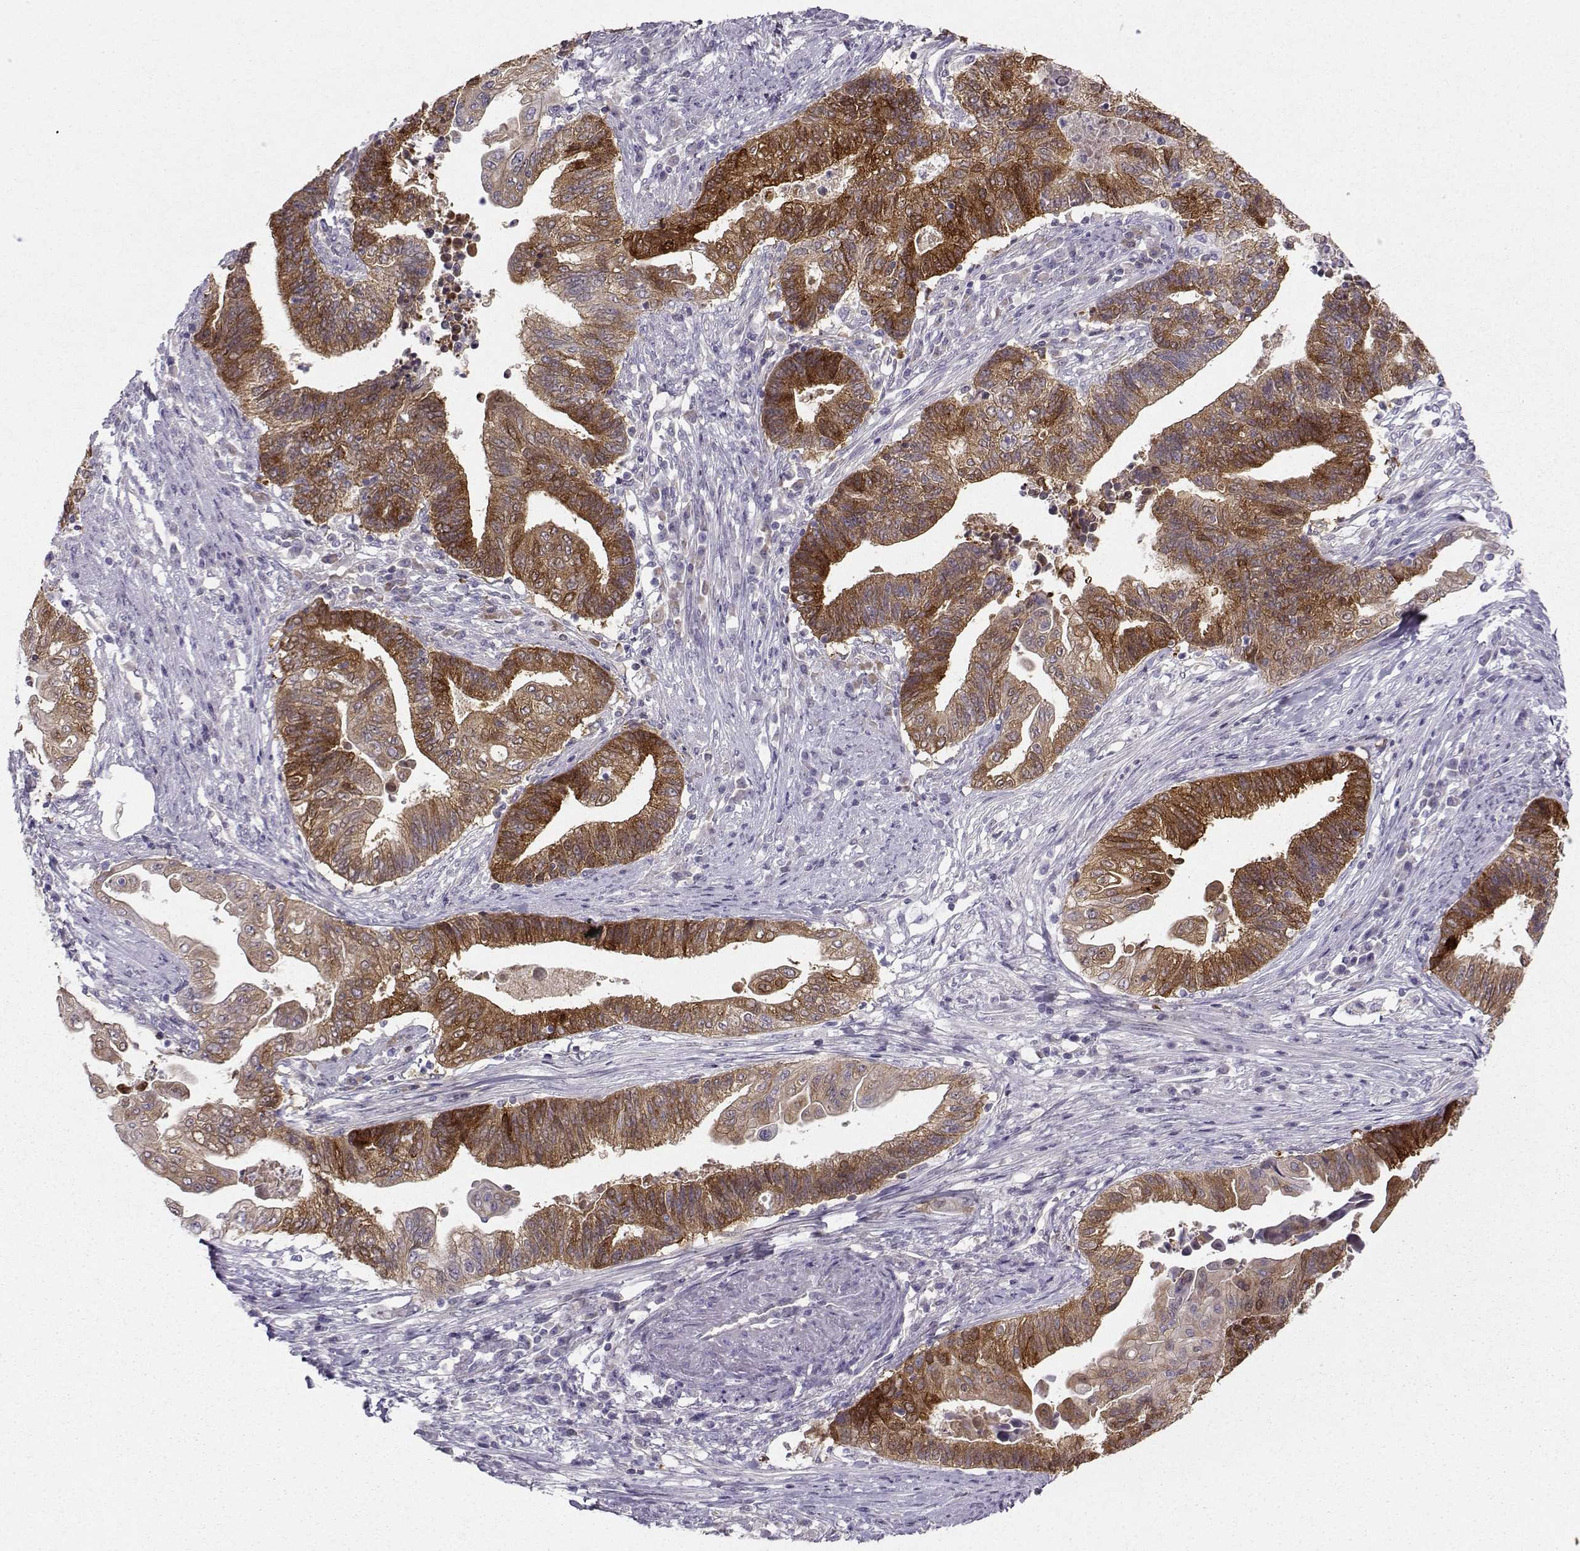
{"staining": {"intensity": "strong", "quantity": "25%-75%", "location": "cytoplasmic/membranous"}, "tissue": "endometrial cancer", "cell_type": "Tumor cells", "image_type": "cancer", "snomed": [{"axis": "morphology", "description": "Adenocarcinoma, NOS"}, {"axis": "topography", "description": "Uterus"}, {"axis": "topography", "description": "Endometrium"}], "caption": "This is an image of IHC staining of endometrial cancer, which shows strong expression in the cytoplasmic/membranous of tumor cells.", "gene": "NQO1", "patient": {"sex": "female", "age": 54}}